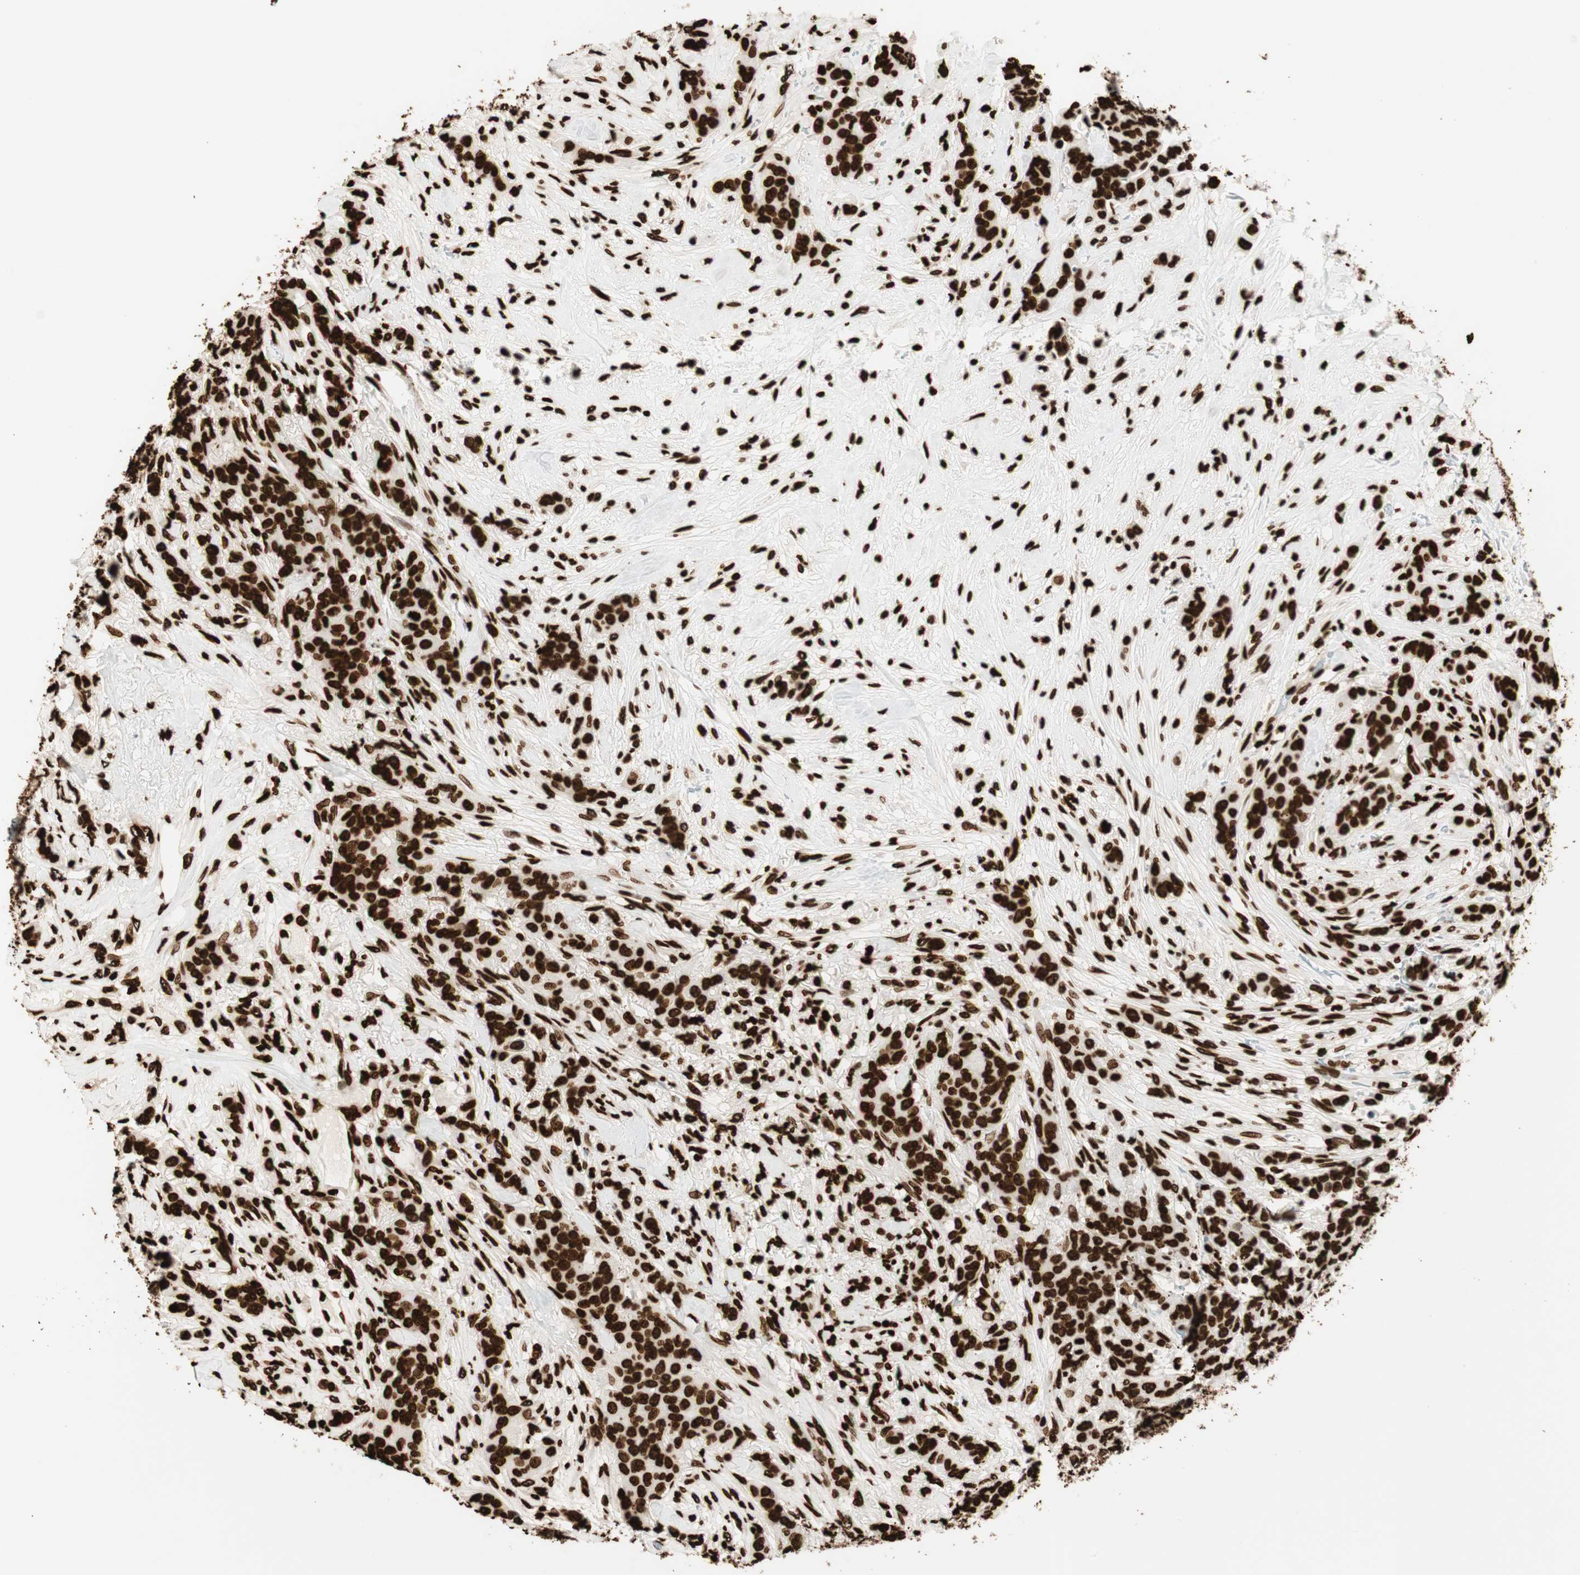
{"staining": {"intensity": "strong", "quantity": ">75%", "location": "cytoplasmic/membranous"}, "tissue": "breast cancer", "cell_type": "Tumor cells", "image_type": "cancer", "snomed": [{"axis": "morphology", "description": "Duct carcinoma"}, {"axis": "topography", "description": "Breast"}], "caption": "Breast intraductal carcinoma stained for a protein (brown) displays strong cytoplasmic/membranous positive staining in approximately >75% of tumor cells.", "gene": "GLI2", "patient": {"sex": "female", "age": 40}}